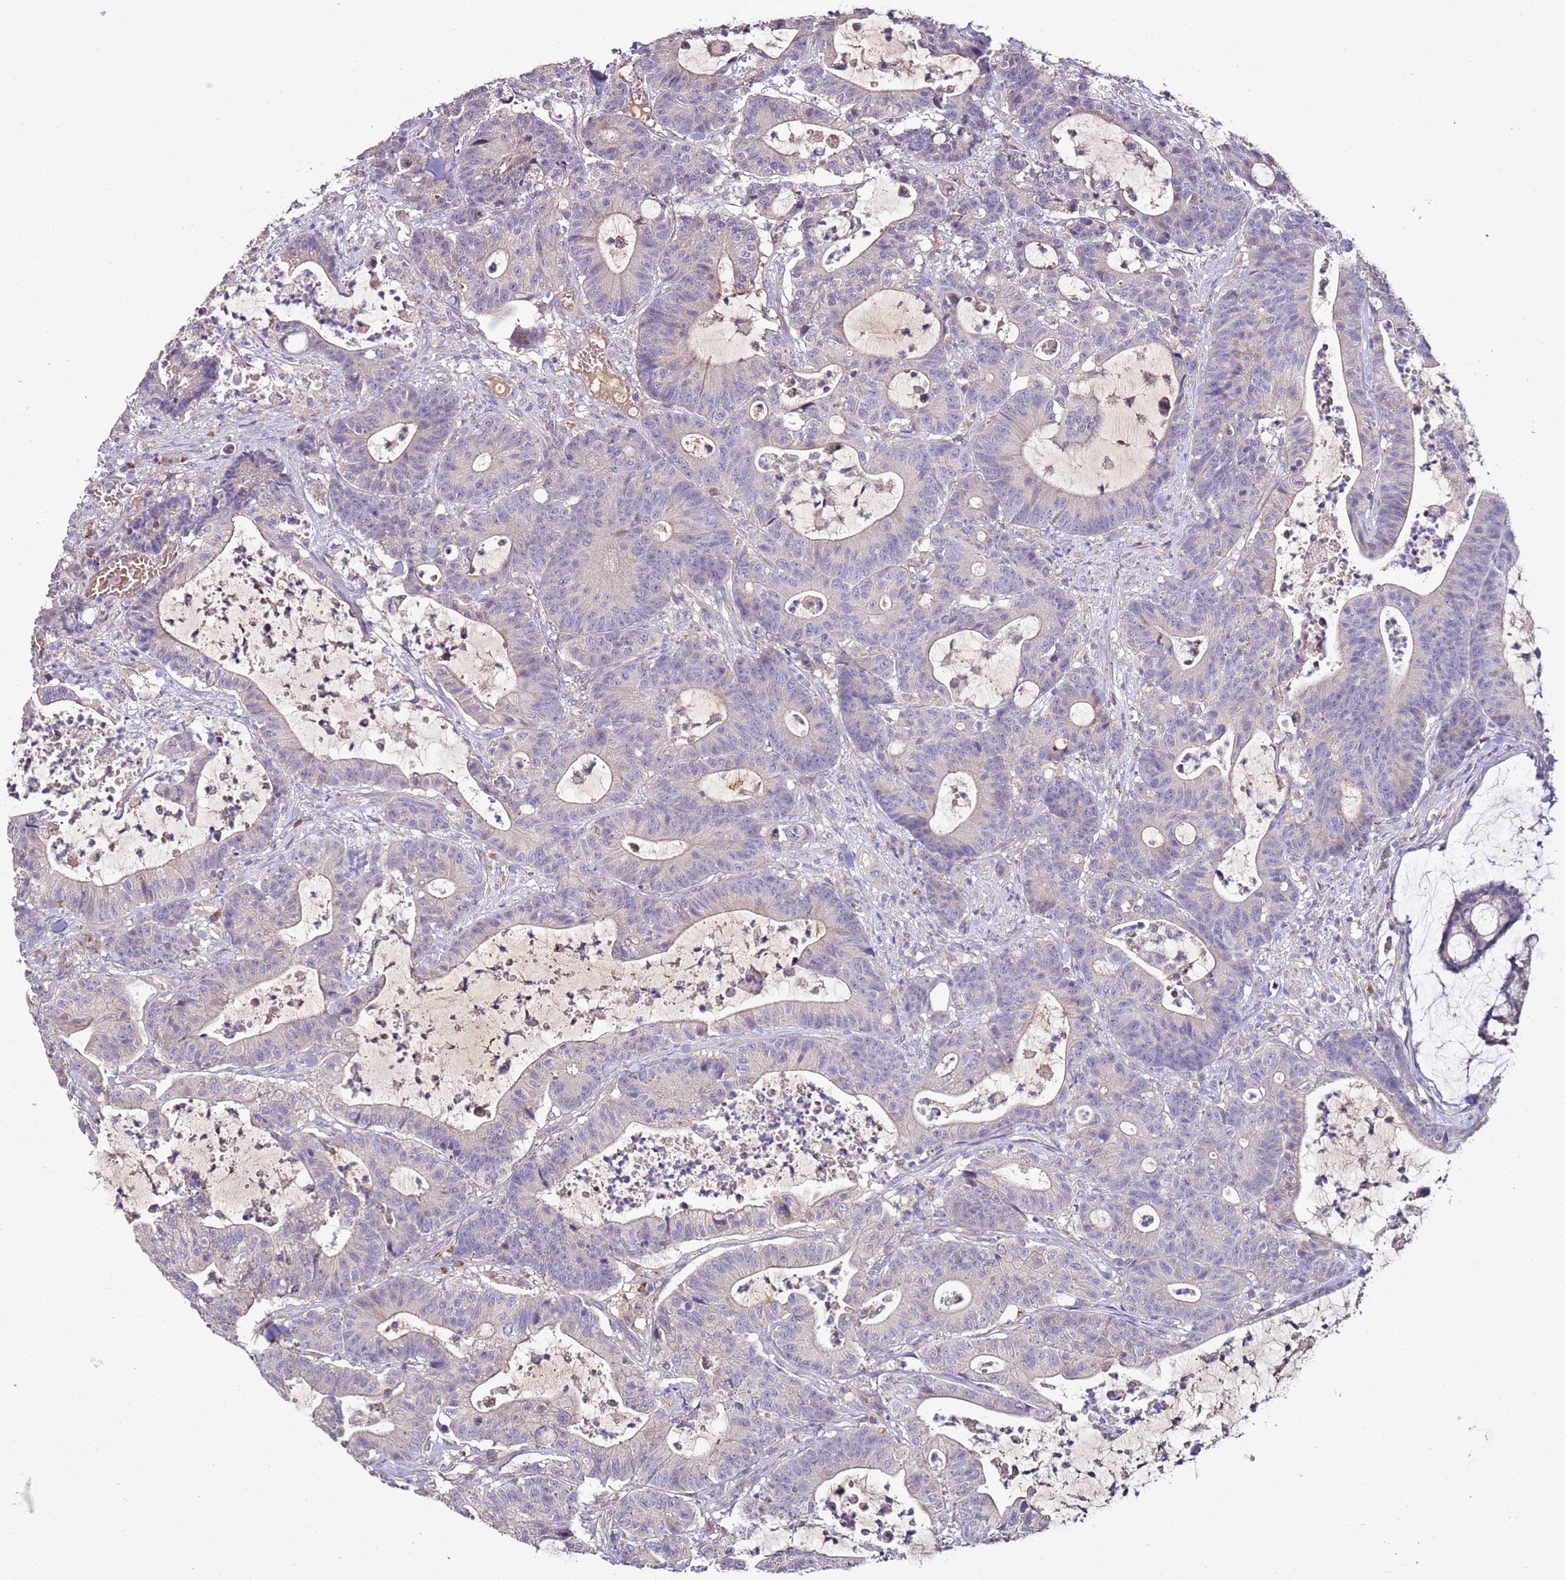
{"staining": {"intensity": "negative", "quantity": "none", "location": "none"}, "tissue": "colorectal cancer", "cell_type": "Tumor cells", "image_type": "cancer", "snomed": [{"axis": "morphology", "description": "Adenocarcinoma, NOS"}, {"axis": "topography", "description": "Colon"}], "caption": "The histopathology image reveals no significant positivity in tumor cells of colorectal cancer.", "gene": "OR2B11", "patient": {"sex": "female", "age": 84}}